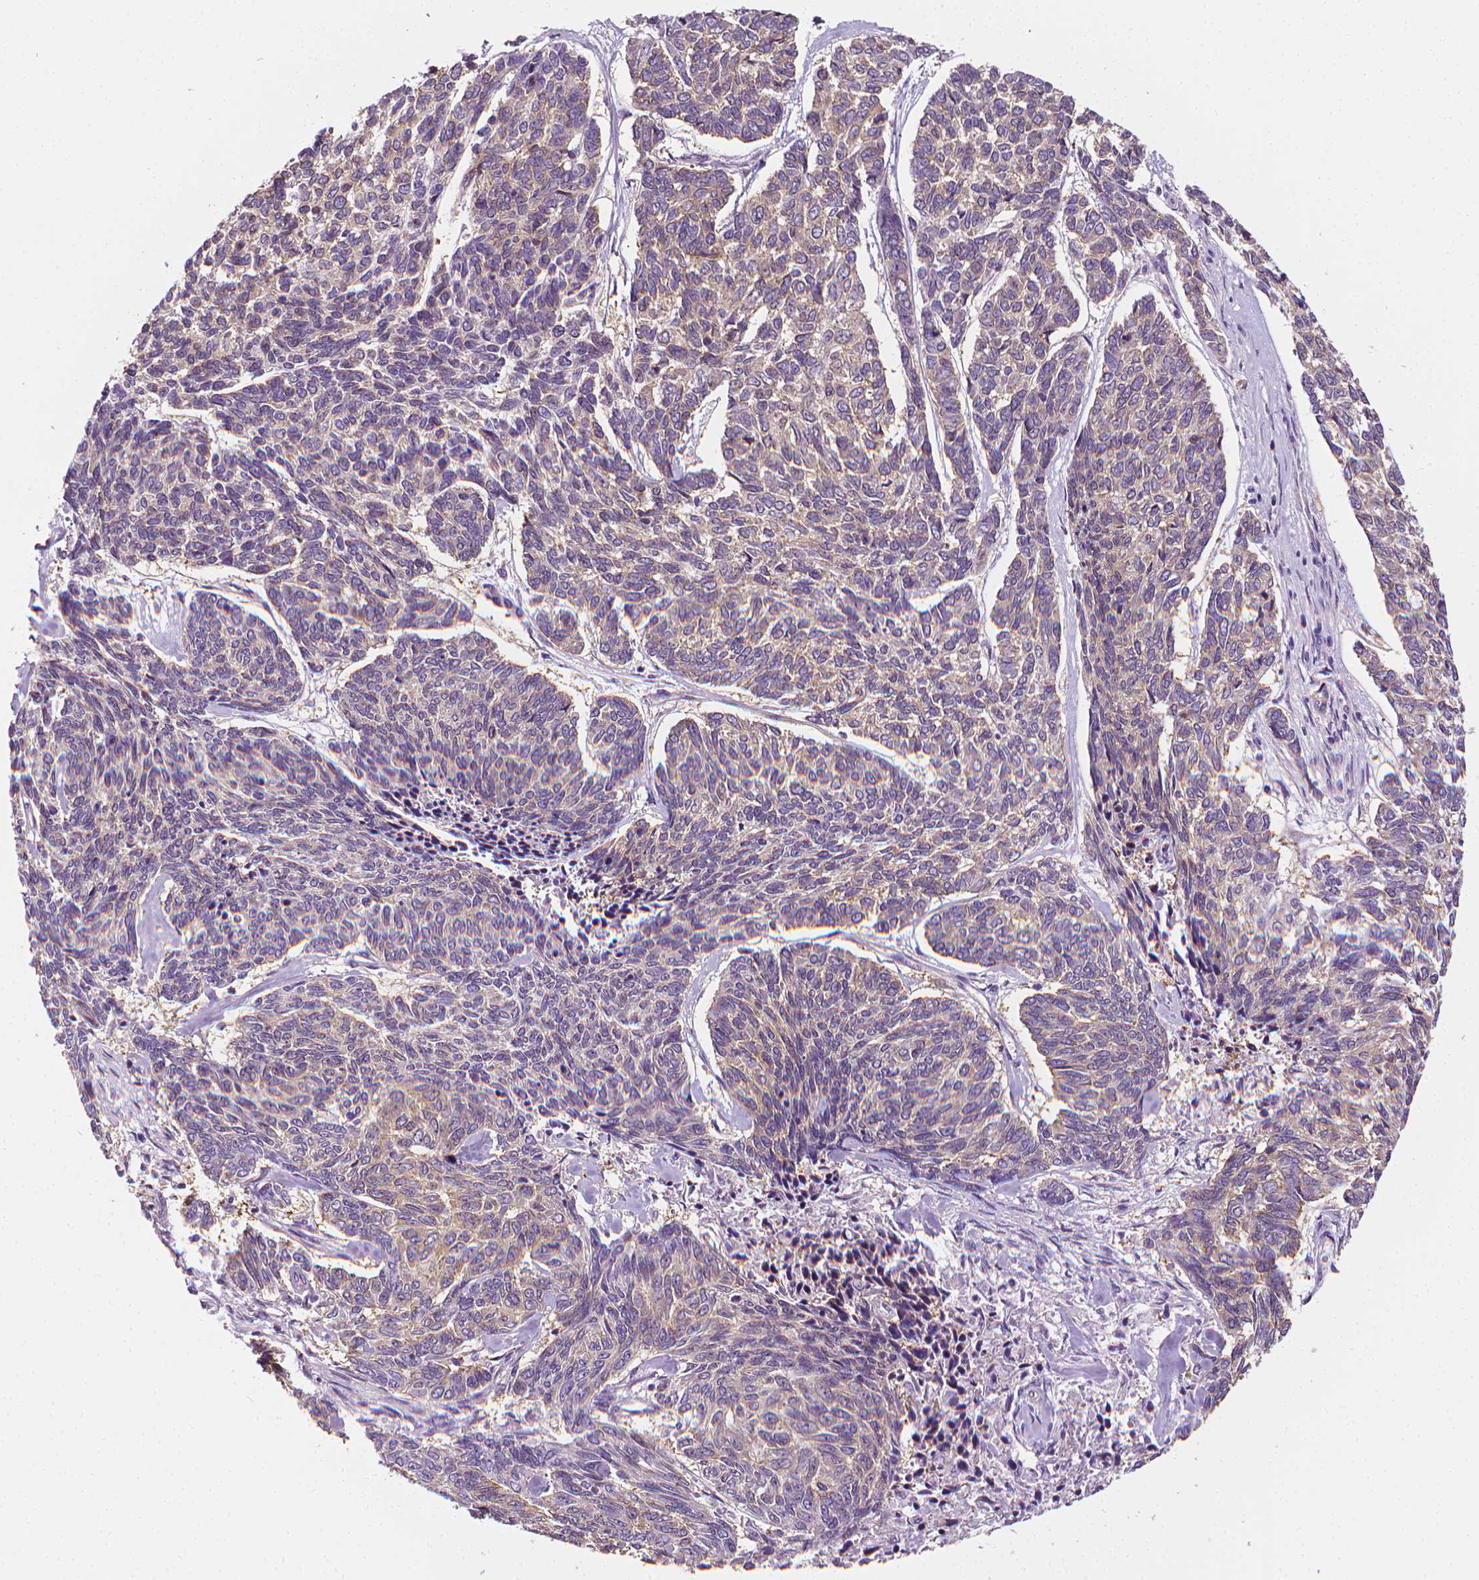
{"staining": {"intensity": "weak", "quantity": "25%-75%", "location": "cytoplasmic/membranous"}, "tissue": "skin cancer", "cell_type": "Tumor cells", "image_type": "cancer", "snomed": [{"axis": "morphology", "description": "Basal cell carcinoma"}, {"axis": "topography", "description": "Skin"}], "caption": "A brown stain labels weak cytoplasmic/membranous positivity of a protein in skin basal cell carcinoma tumor cells.", "gene": "MCOLN3", "patient": {"sex": "female", "age": 65}}